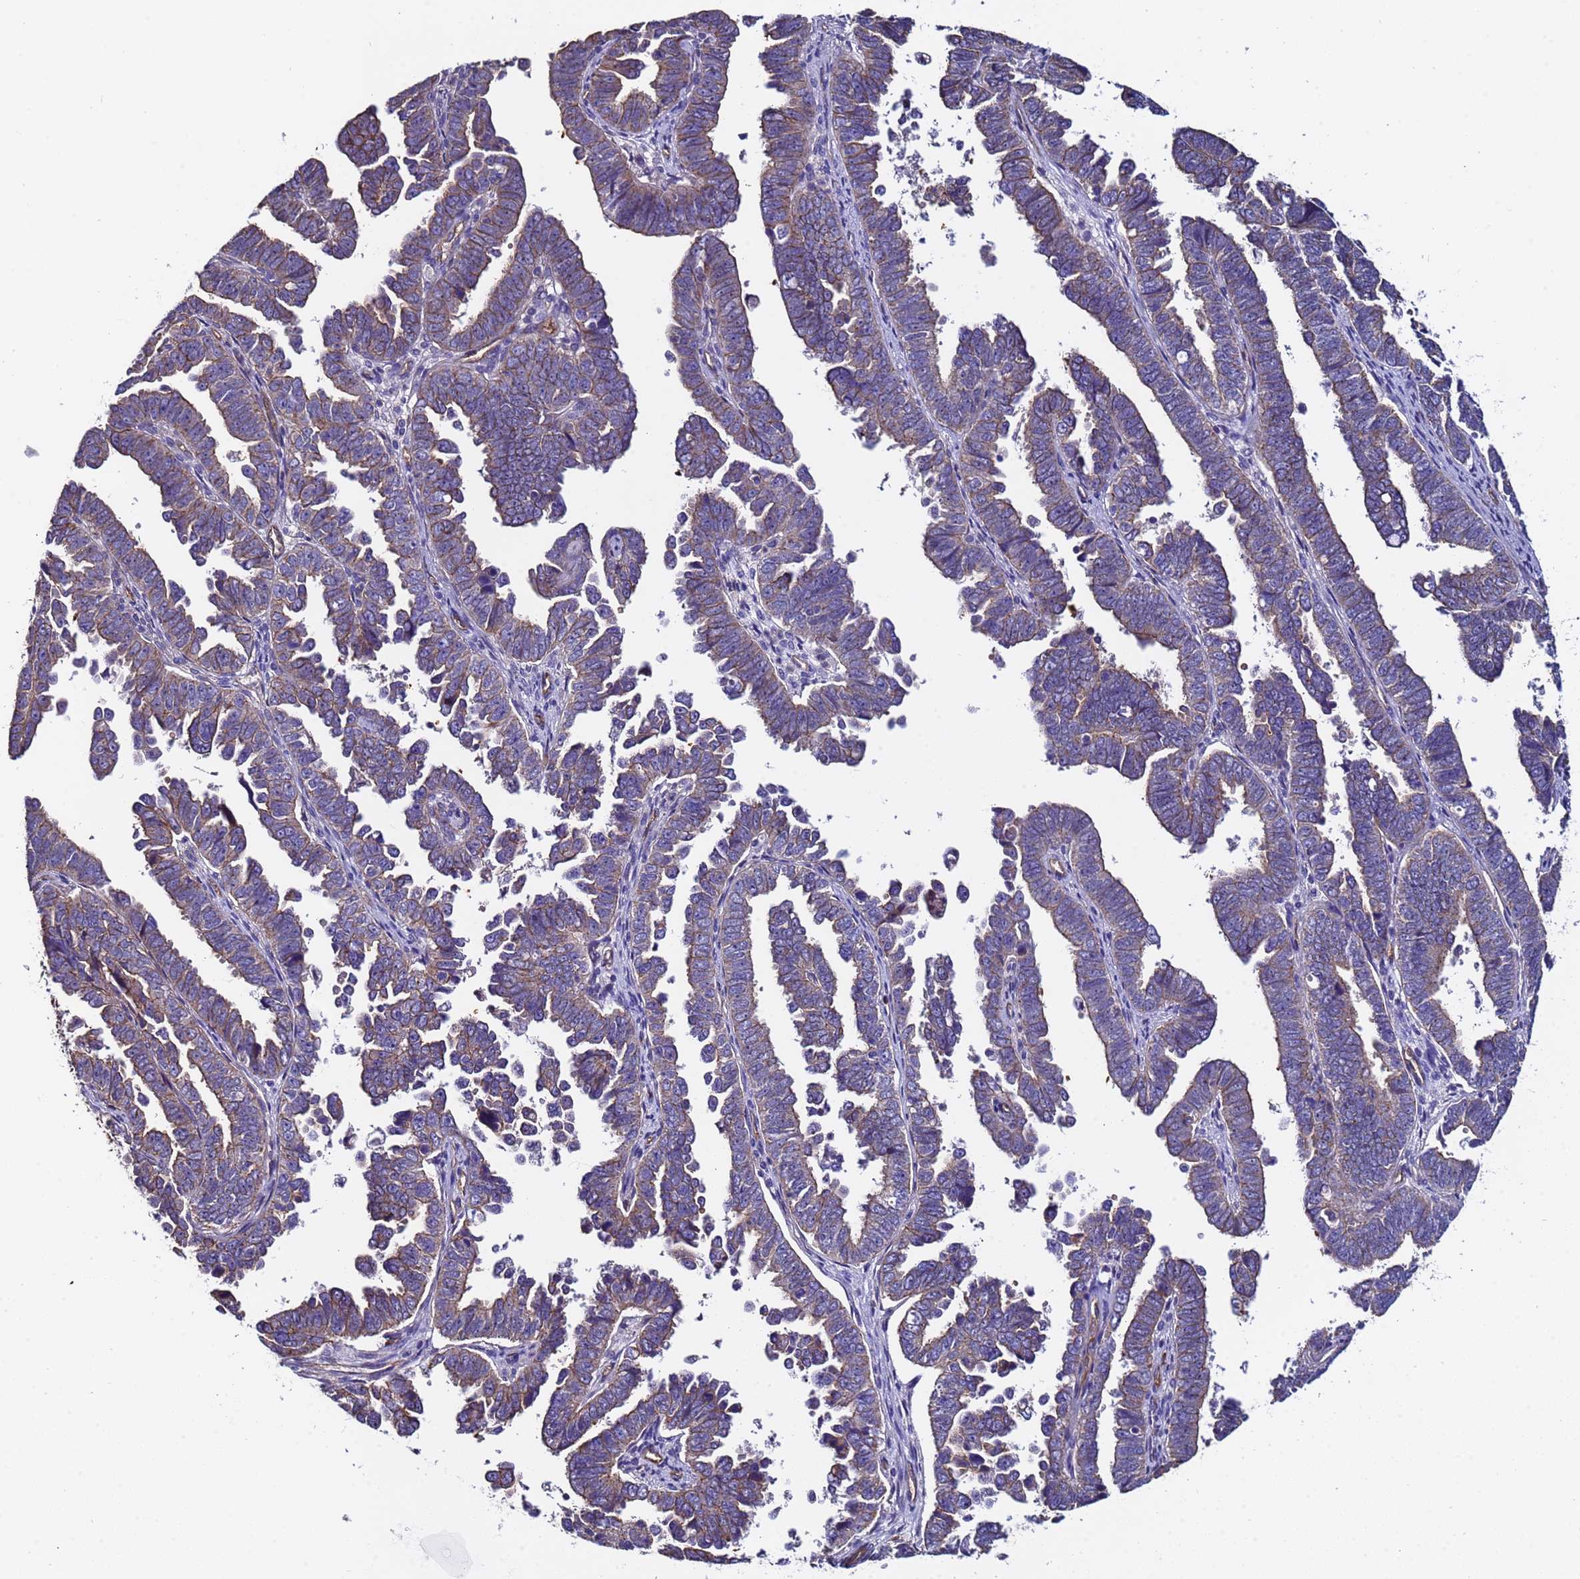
{"staining": {"intensity": "moderate", "quantity": "25%-75%", "location": "cytoplasmic/membranous"}, "tissue": "endometrial cancer", "cell_type": "Tumor cells", "image_type": "cancer", "snomed": [{"axis": "morphology", "description": "Adenocarcinoma, NOS"}, {"axis": "topography", "description": "Endometrium"}], "caption": "Immunohistochemistry (IHC) (DAB) staining of human endometrial cancer (adenocarcinoma) demonstrates moderate cytoplasmic/membranous protein positivity in approximately 25%-75% of tumor cells.", "gene": "ZNF248", "patient": {"sex": "female", "age": 75}}